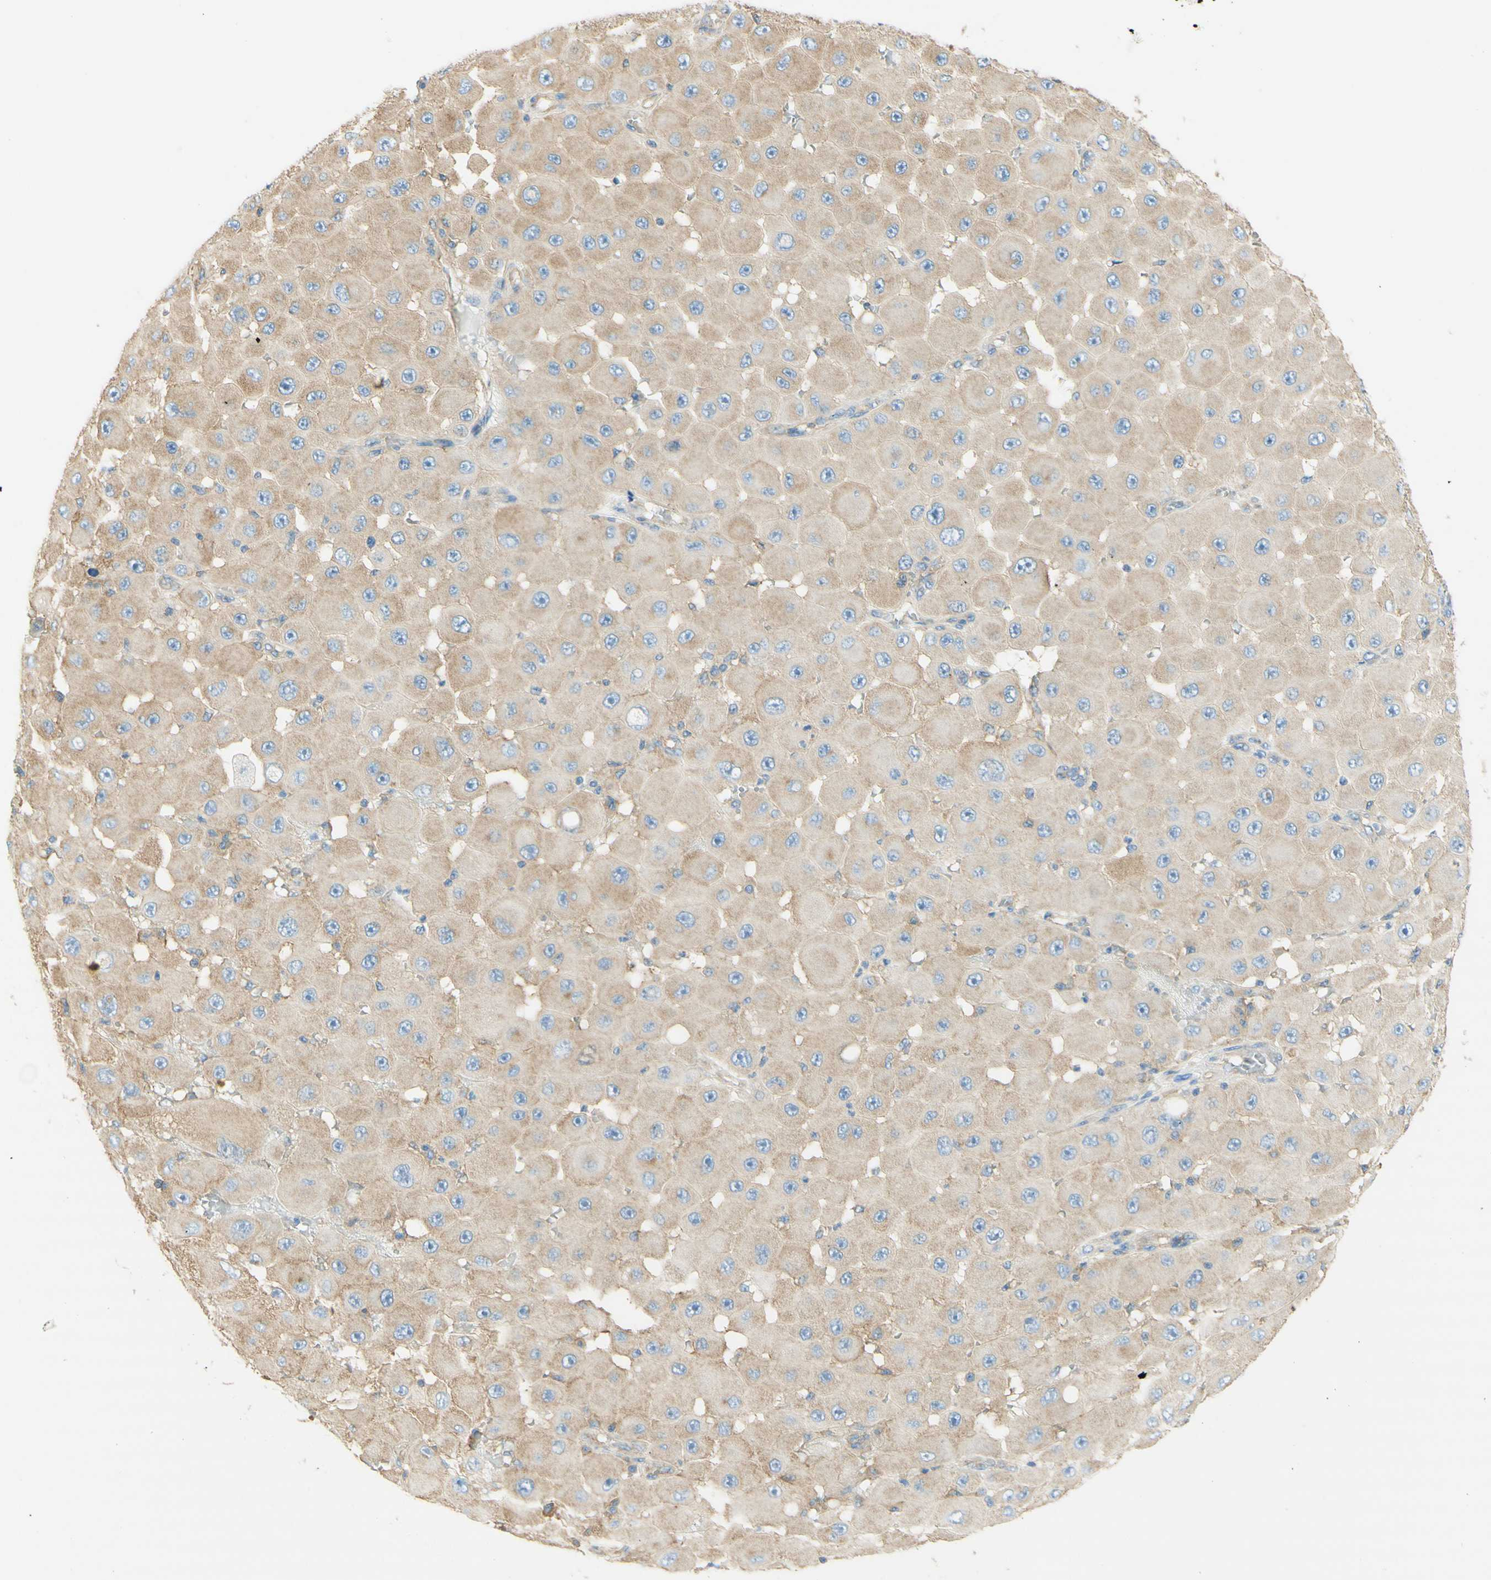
{"staining": {"intensity": "weak", "quantity": ">75%", "location": "cytoplasmic/membranous"}, "tissue": "melanoma", "cell_type": "Tumor cells", "image_type": "cancer", "snomed": [{"axis": "morphology", "description": "Malignant melanoma, NOS"}, {"axis": "topography", "description": "Skin"}], "caption": "Protein staining displays weak cytoplasmic/membranous expression in about >75% of tumor cells in melanoma. (Brightfield microscopy of DAB IHC at high magnification).", "gene": "CLTC", "patient": {"sex": "female", "age": 81}}